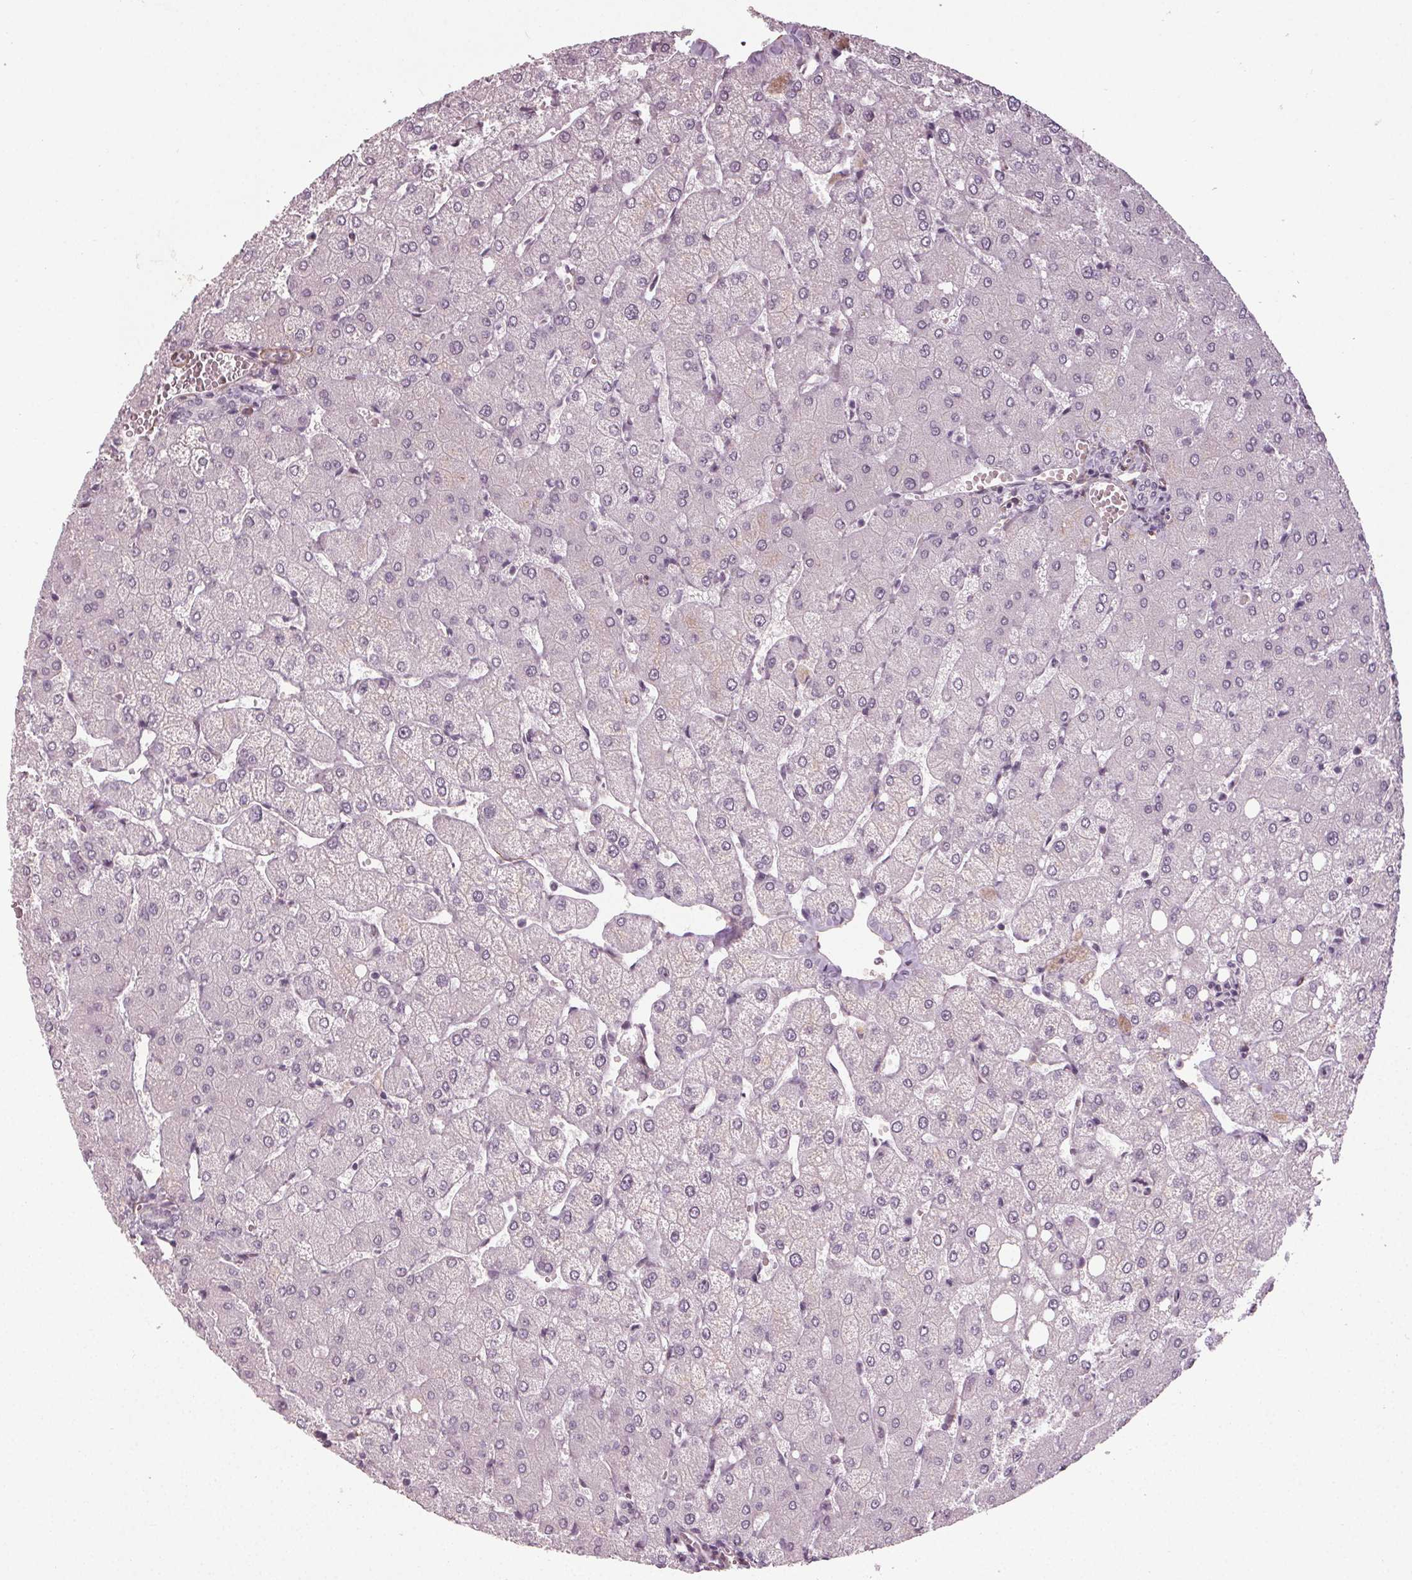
{"staining": {"intensity": "negative", "quantity": "none", "location": "none"}, "tissue": "liver", "cell_type": "Cholangiocytes", "image_type": "normal", "snomed": [{"axis": "morphology", "description": "Normal tissue, NOS"}, {"axis": "topography", "description": "Liver"}], "caption": "IHC of normal liver displays no expression in cholangiocytes. (DAB (3,3'-diaminobenzidine) immunohistochemistry (IHC) visualized using brightfield microscopy, high magnification).", "gene": "PKP1", "patient": {"sex": "female", "age": 54}}